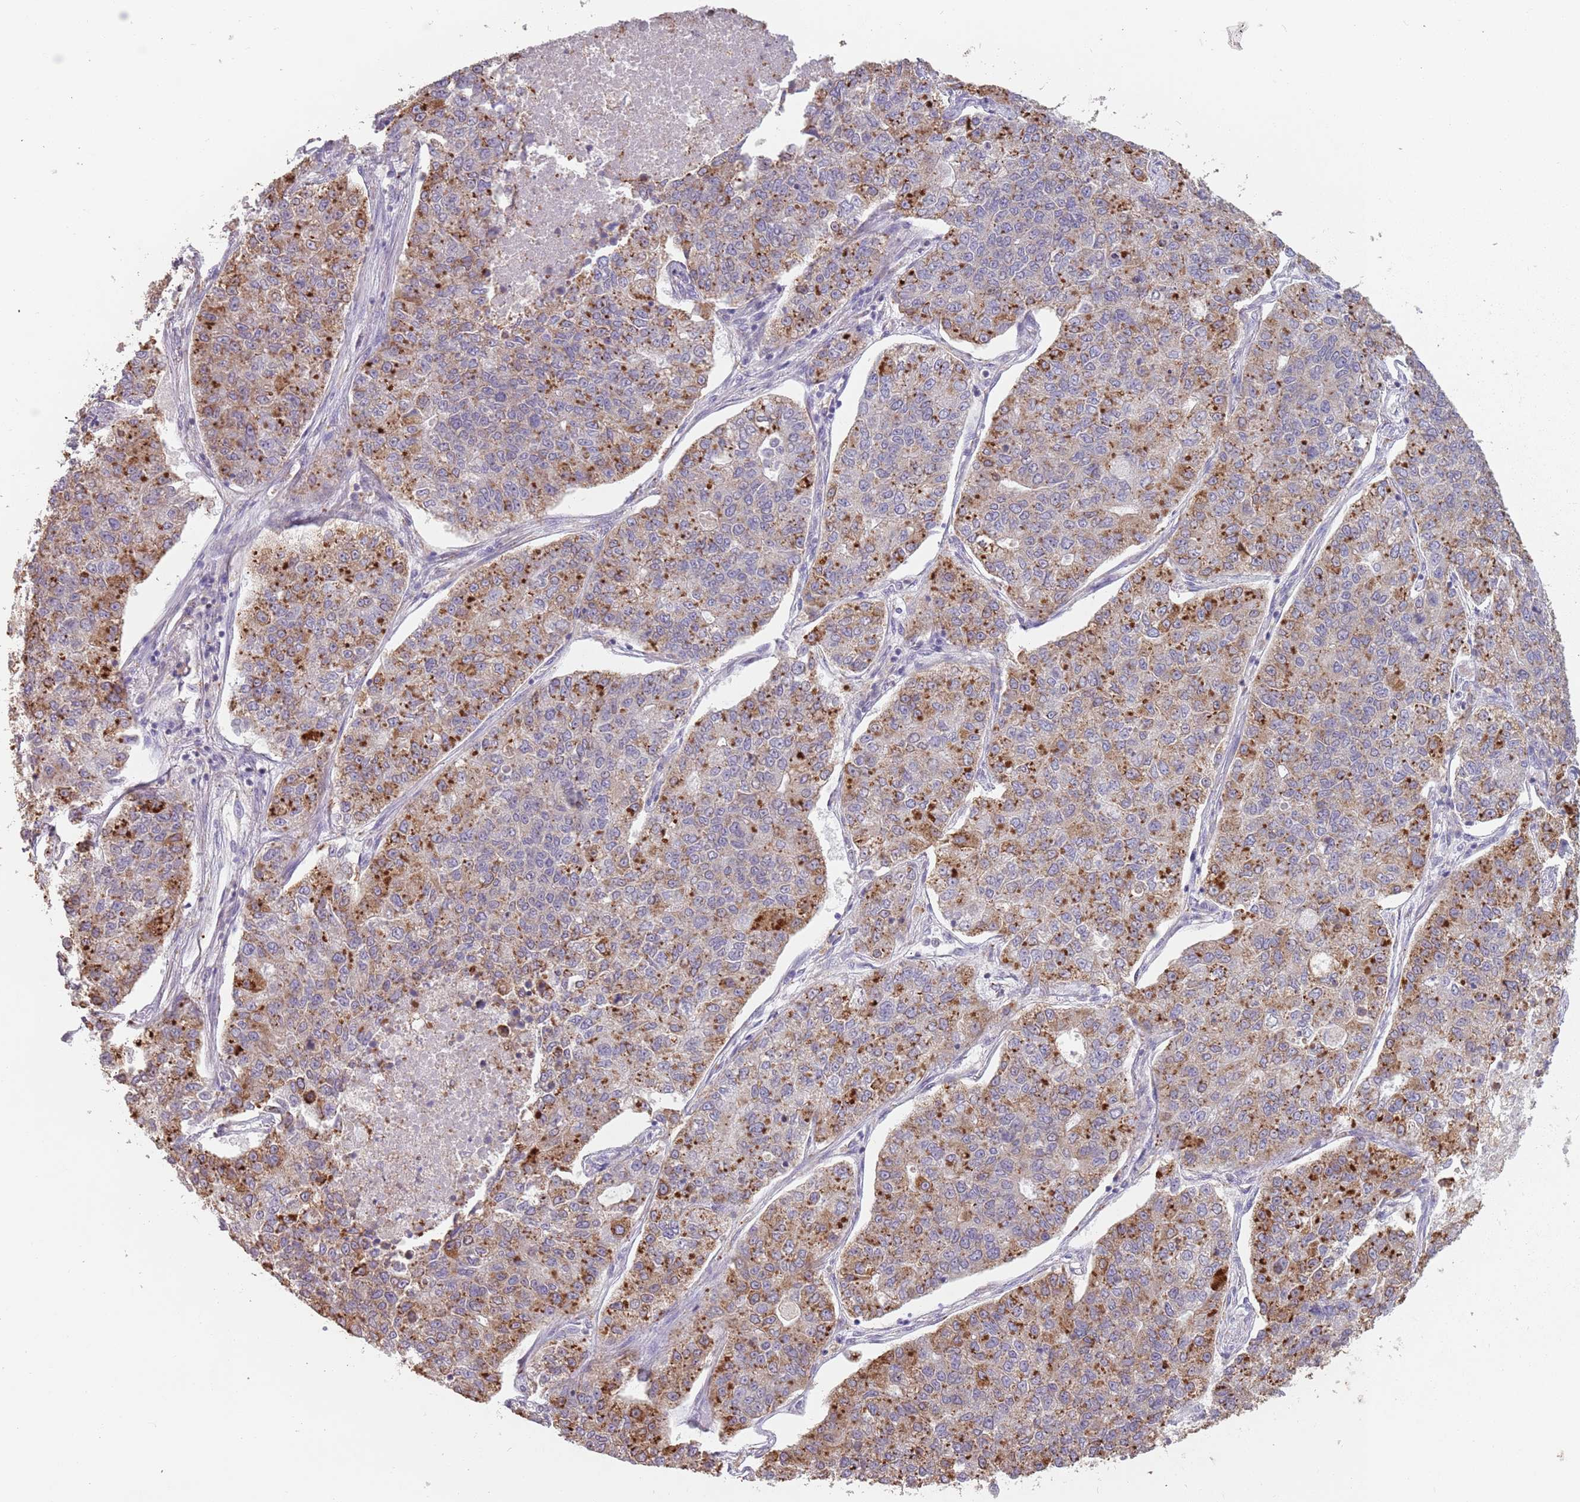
{"staining": {"intensity": "moderate", "quantity": "25%-75%", "location": "cytoplasmic/membranous"}, "tissue": "lung cancer", "cell_type": "Tumor cells", "image_type": "cancer", "snomed": [{"axis": "morphology", "description": "Adenocarcinoma, NOS"}, {"axis": "topography", "description": "Lung"}], "caption": "Human lung cancer stained for a protein (brown) displays moderate cytoplasmic/membranous positive staining in approximately 25%-75% of tumor cells.", "gene": "RPS9", "patient": {"sex": "male", "age": 49}}